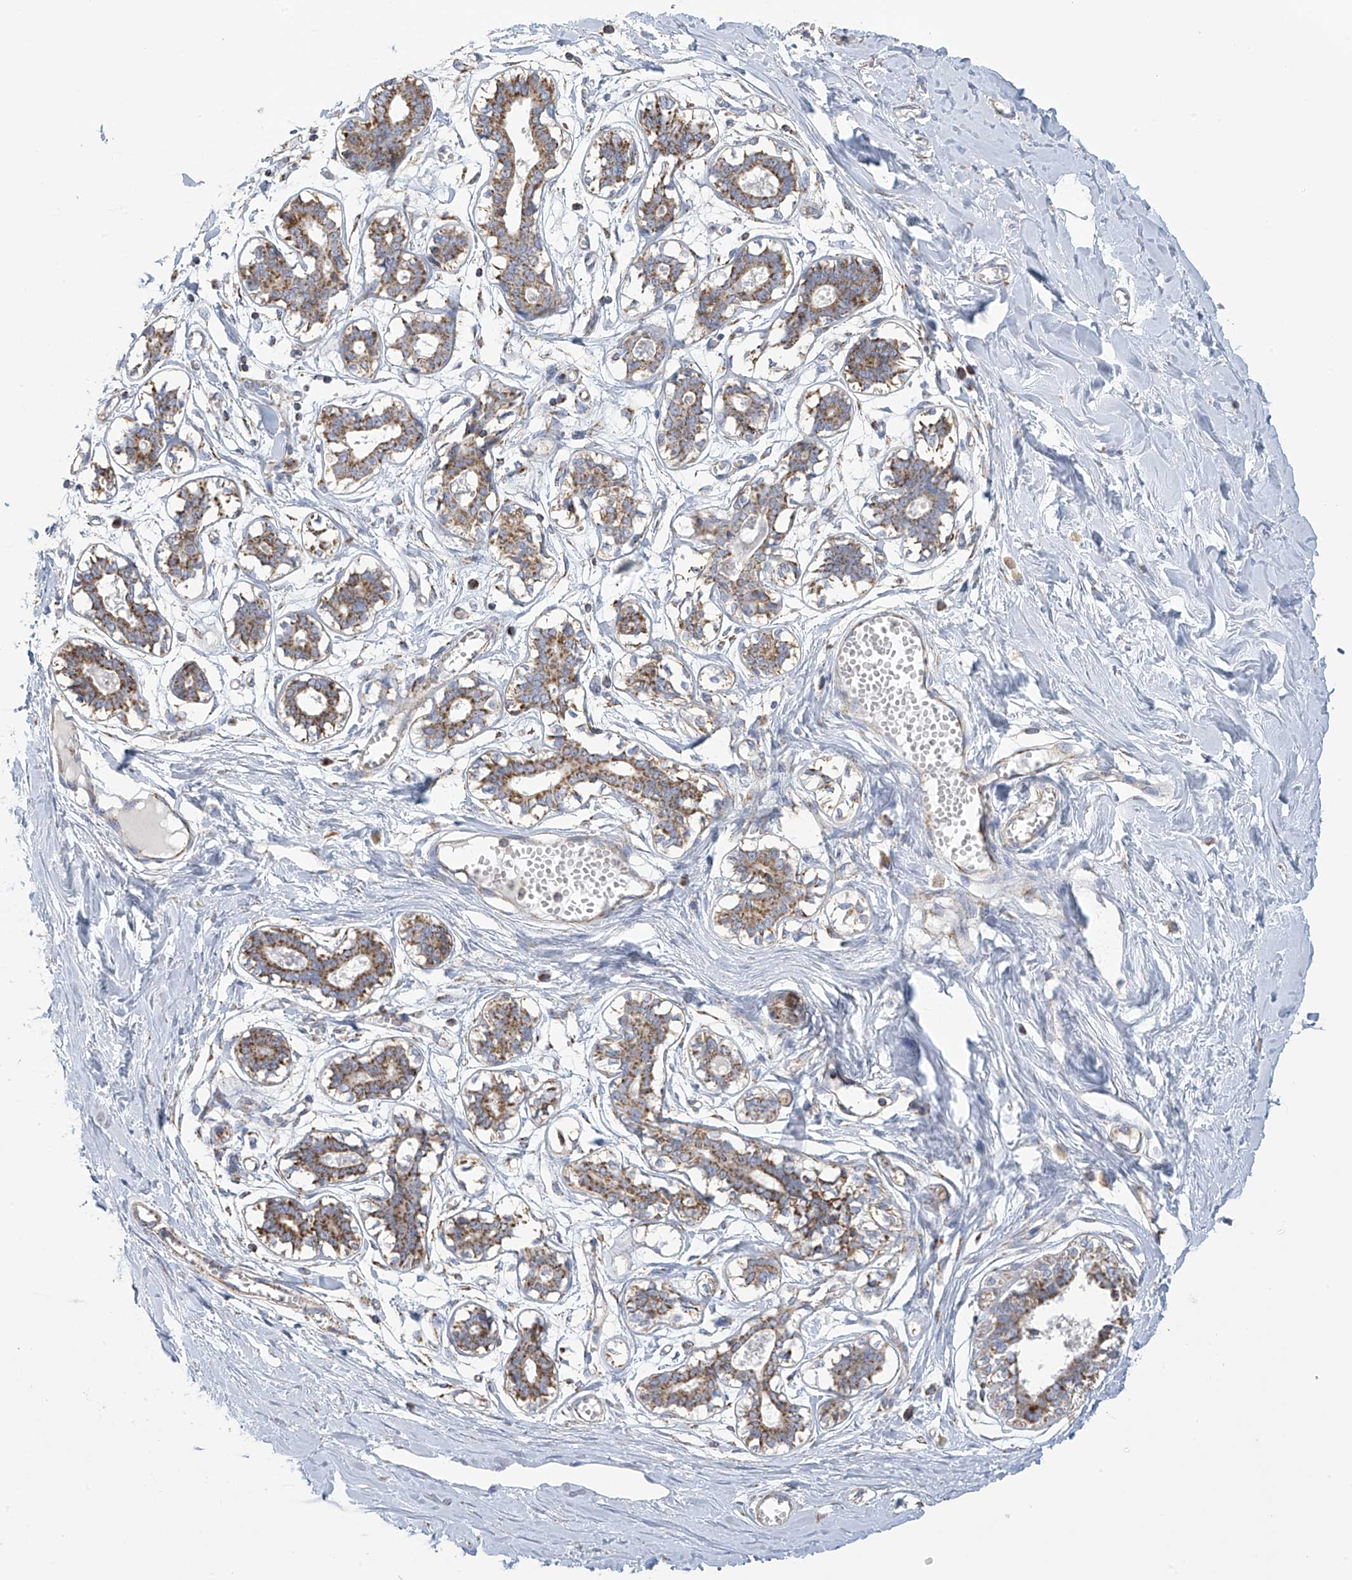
{"staining": {"intensity": "negative", "quantity": "none", "location": "none"}, "tissue": "breast", "cell_type": "Adipocytes", "image_type": "normal", "snomed": [{"axis": "morphology", "description": "Normal tissue, NOS"}, {"axis": "topography", "description": "Breast"}], "caption": "A high-resolution micrograph shows immunohistochemistry (IHC) staining of normal breast, which displays no significant expression in adipocytes.", "gene": "ITM2B", "patient": {"sex": "female", "age": 27}}